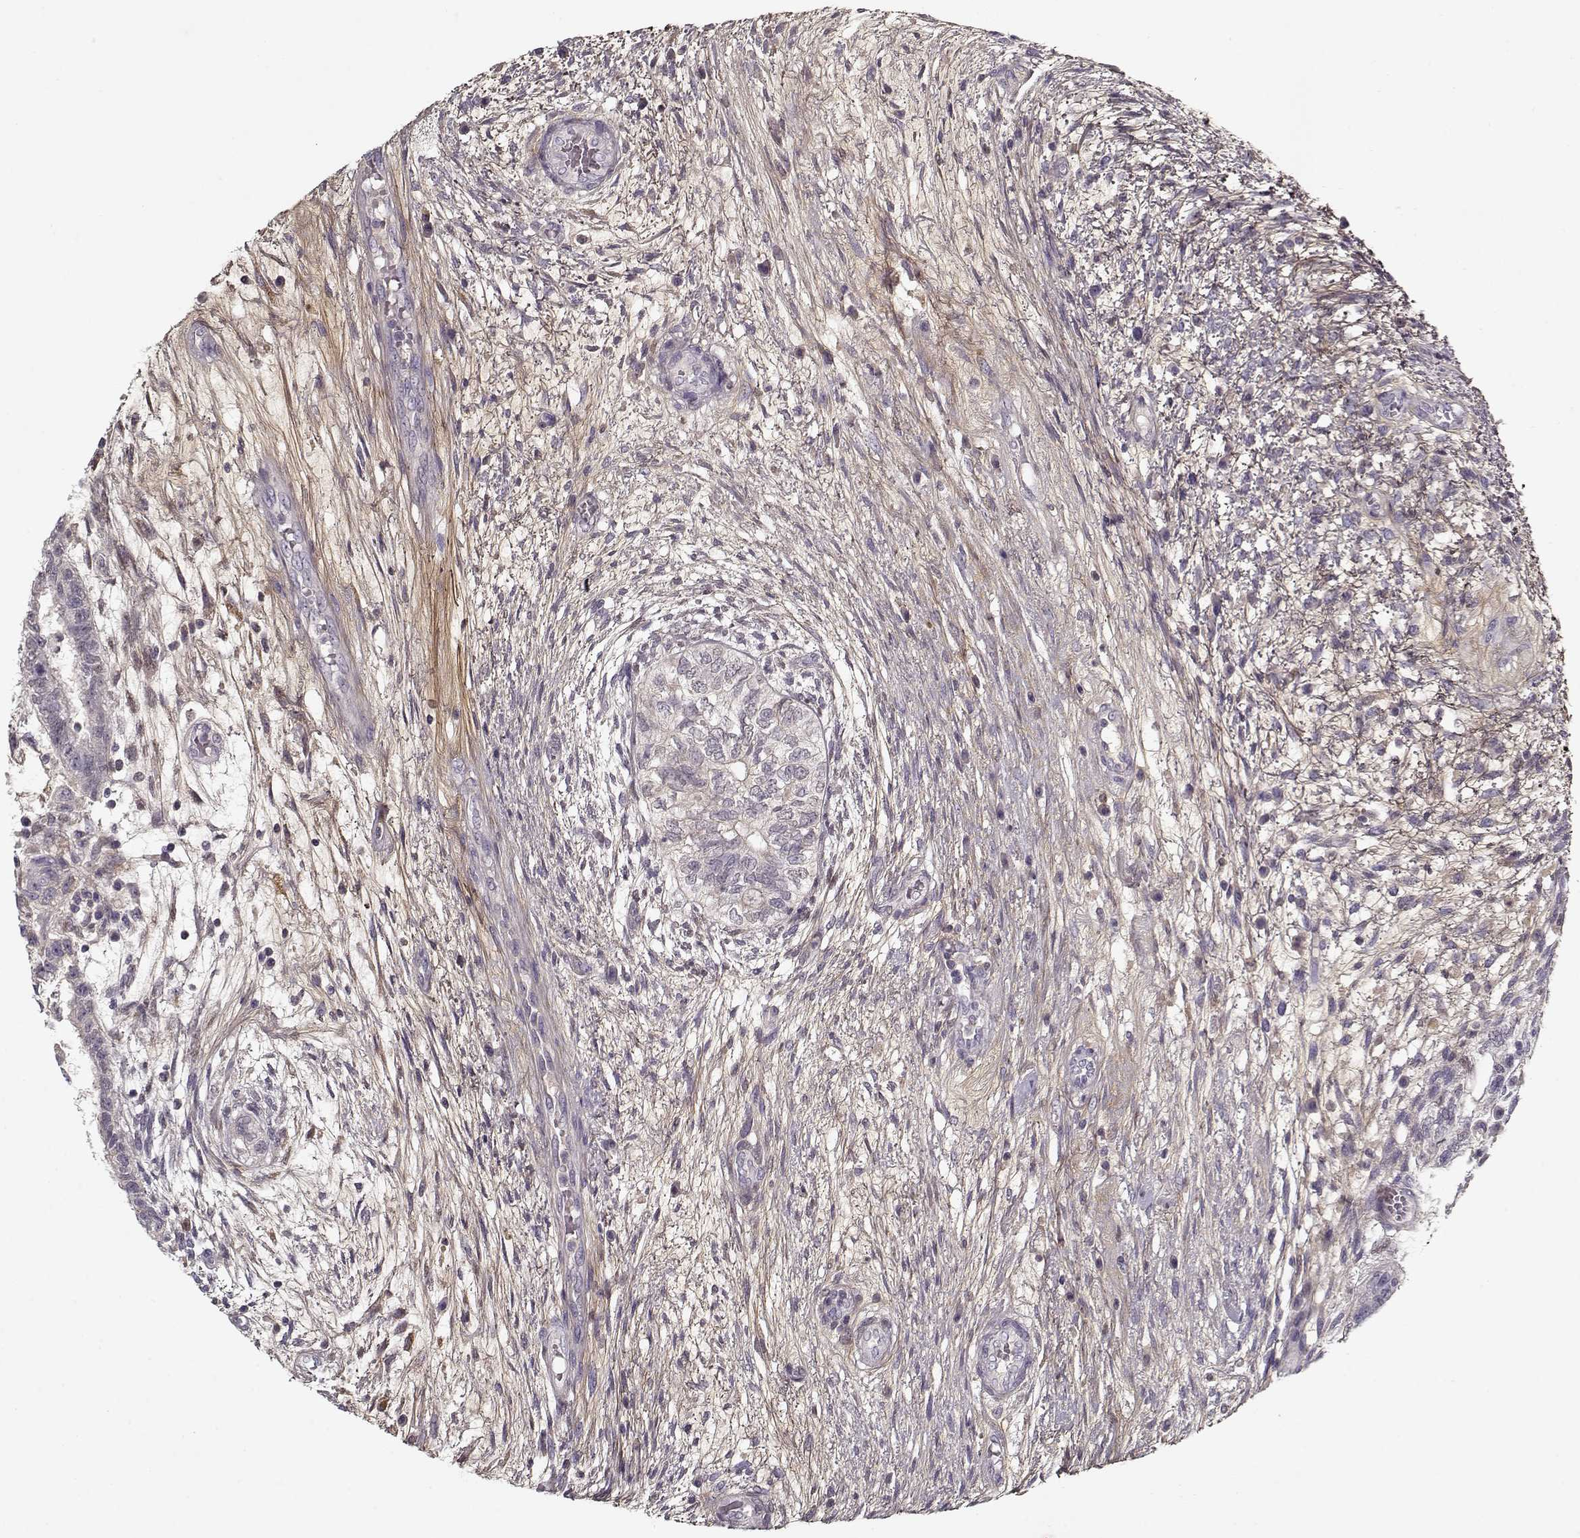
{"staining": {"intensity": "negative", "quantity": "none", "location": "none"}, "tissue": "testis cancer", "cell_type": "Tumor cells", "image_type": "cancer", "snomed": [{"axis": "morphology", "description": "Normal tissue, NOS"}, {"axis": "morphology", "description": "Carcinoma, Embryonal, NOS"}, {"axis": "topography", "description": "Testis"}, {"axis": "topography", "description": "Epididymis"}], "caption": "Tumor cells show no significant protein staining in testis cancer (embryonal carcinoma).", "gene": "LUM", "patient": {"sex": "male", "age": 32}}